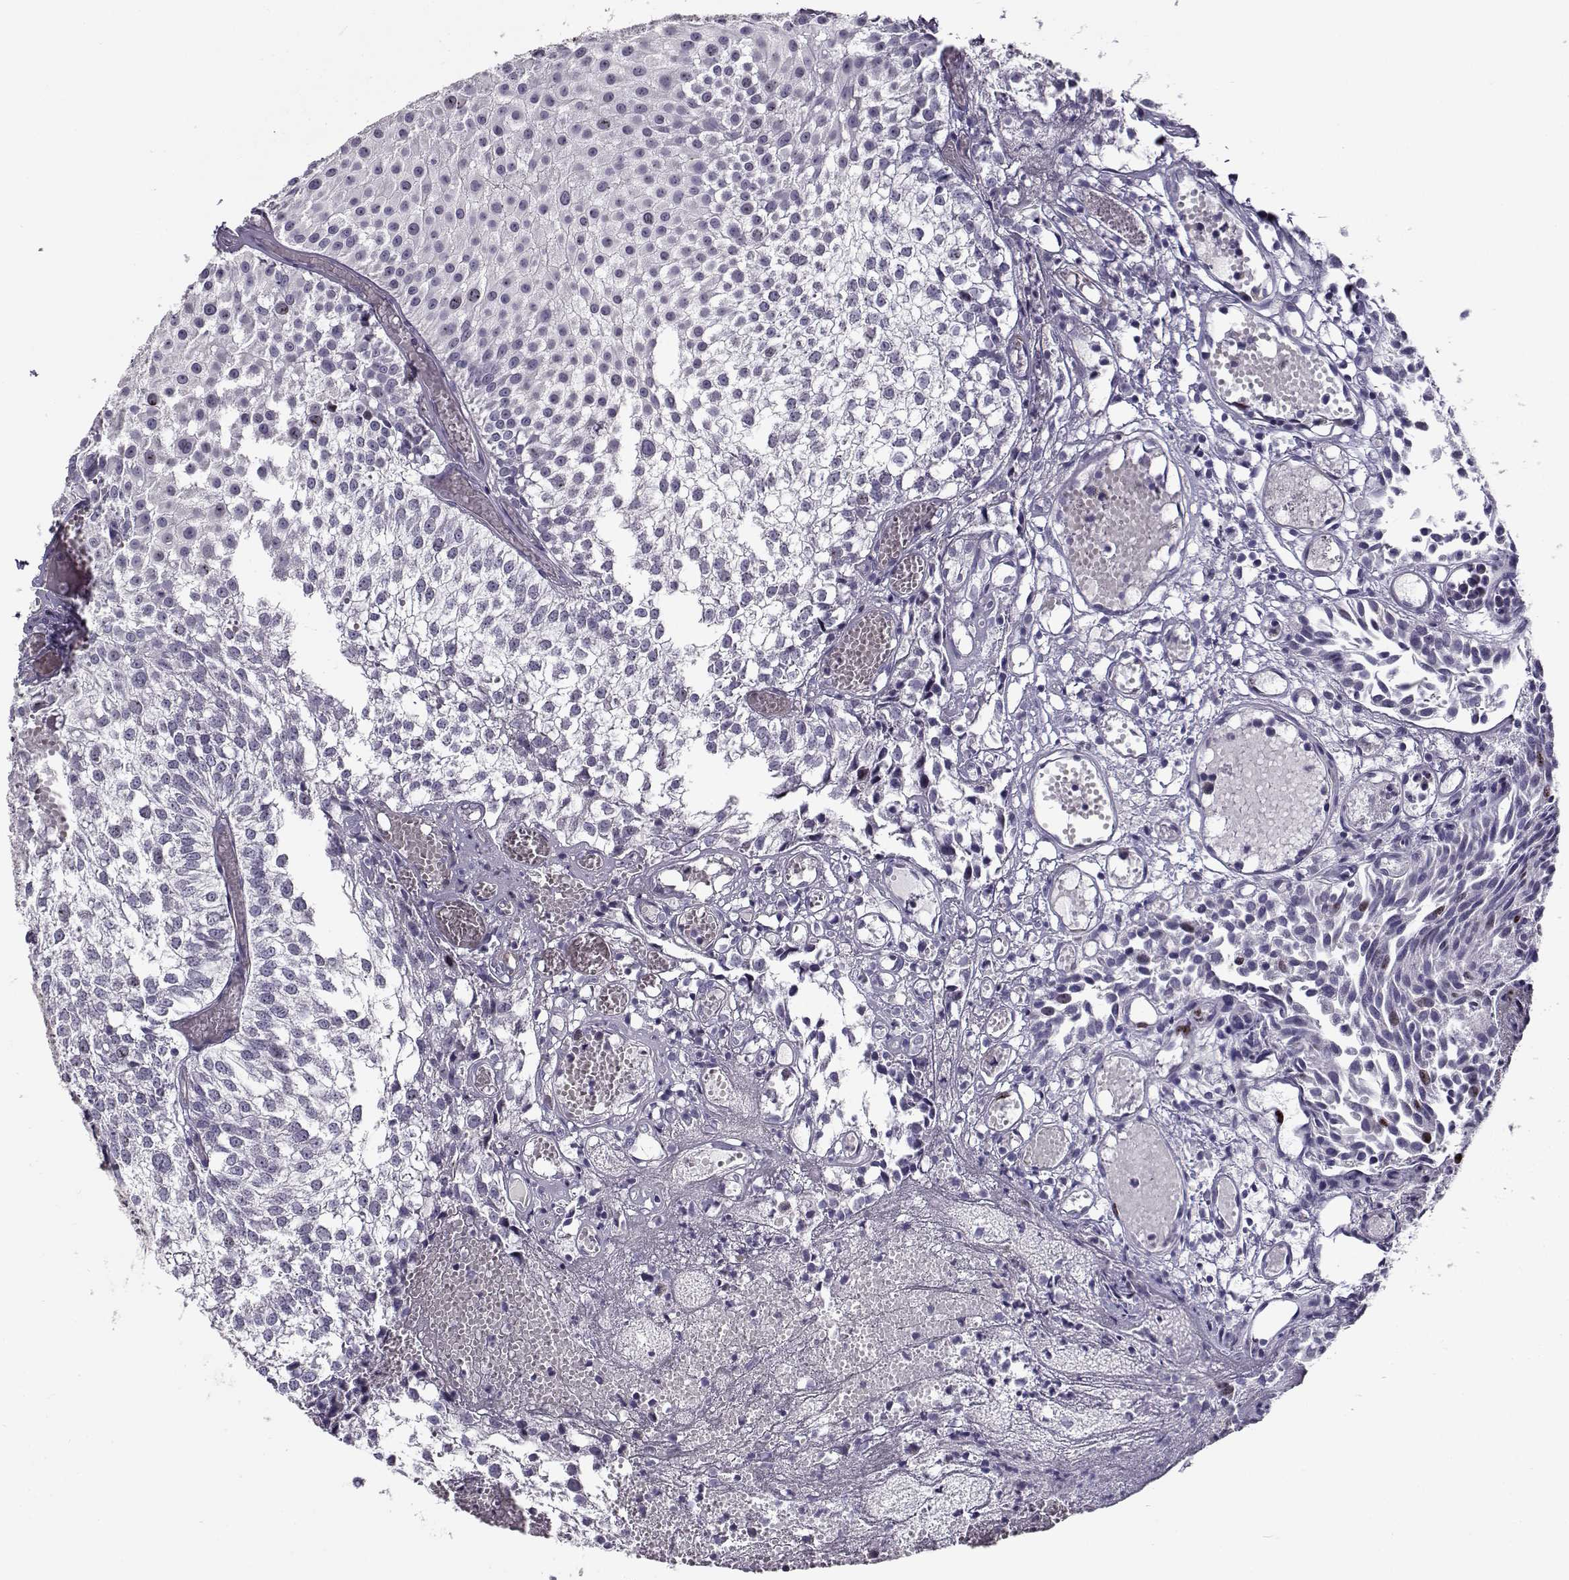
{"staining": {"intensity": "negative", "quantity": "none", "location": "none"}, "tissue": "urothelial cancer", "cell_type": "Tumor cells", "image_type": "cancer", "snomed": [{"axis": "morphology", "description": "Urothelial carcinoma, Low grade"}, {"axis": "topography", "description": "Urinary bladder"}], "caption": "Human low-grade urothelial carcinoma stained for a protein using immunohistochemistry (IHC) displays no staining in tumor cells.", "gene": "NPW", "patient": {"sex": "male", "age": 79}}